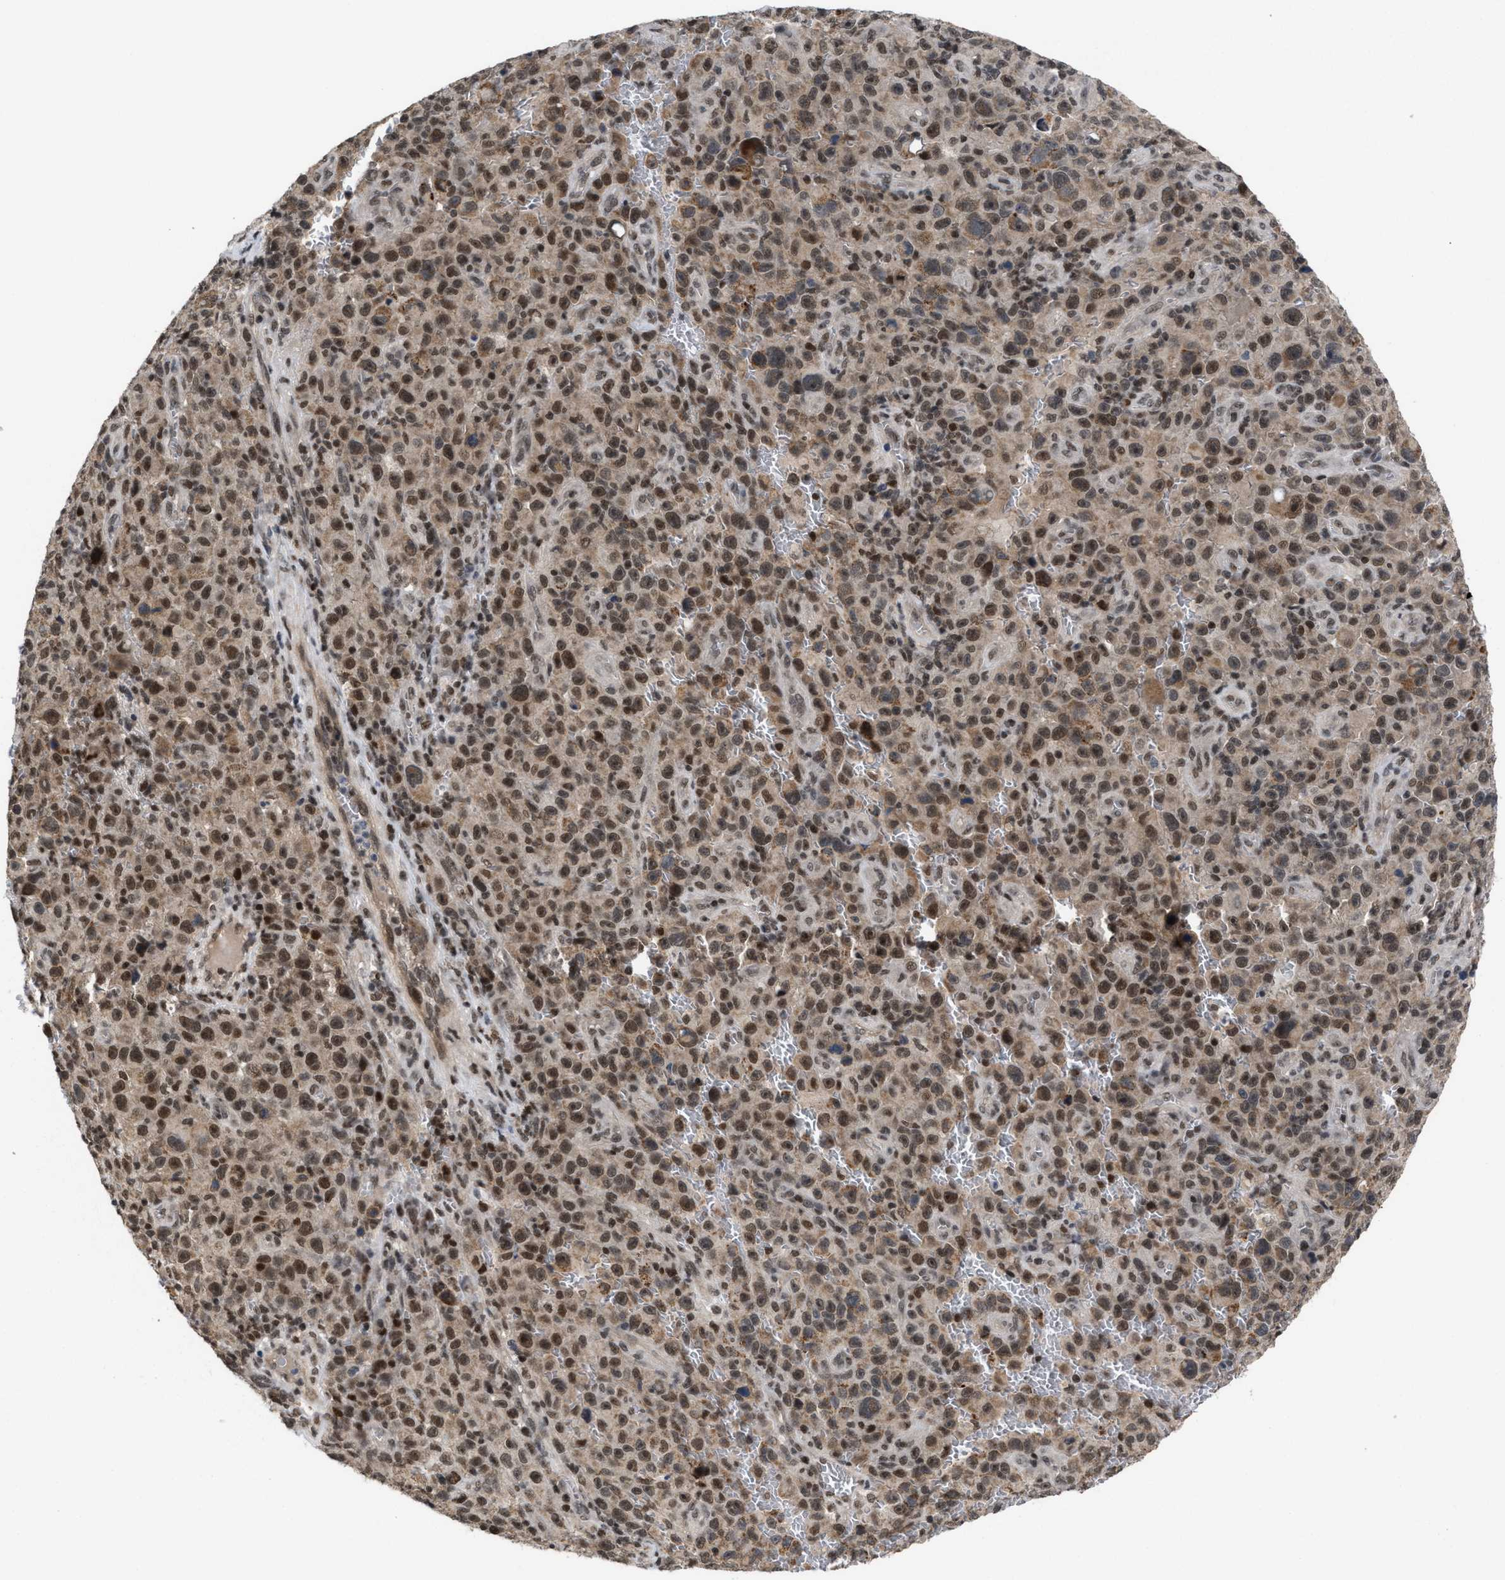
{"staining": {"intensity": "moderate", "quantity": ">75%", "location": "nuclear"}, "tissue": "melanoma", "cell_type": "Tumor cells", "image_type": "cancer", "snomed": [{"axis": "morphology", "description": "Malignant melanoma, NOS"}, {"axis": "topography", "description": "Skin"}], "caption": "Immunohistochemical staining of malignant melanoma displays medium levels of moderate nuclear expression in approximately >75% of tumor cells. Using DAB (3,3'-diaminobenzidine) (brown) and hematoxylin (blue) stains, captured at high magnification using brightfield microscopy.", "gene": "C9orf78", "patient": {"sex": "female", "age": 82}}